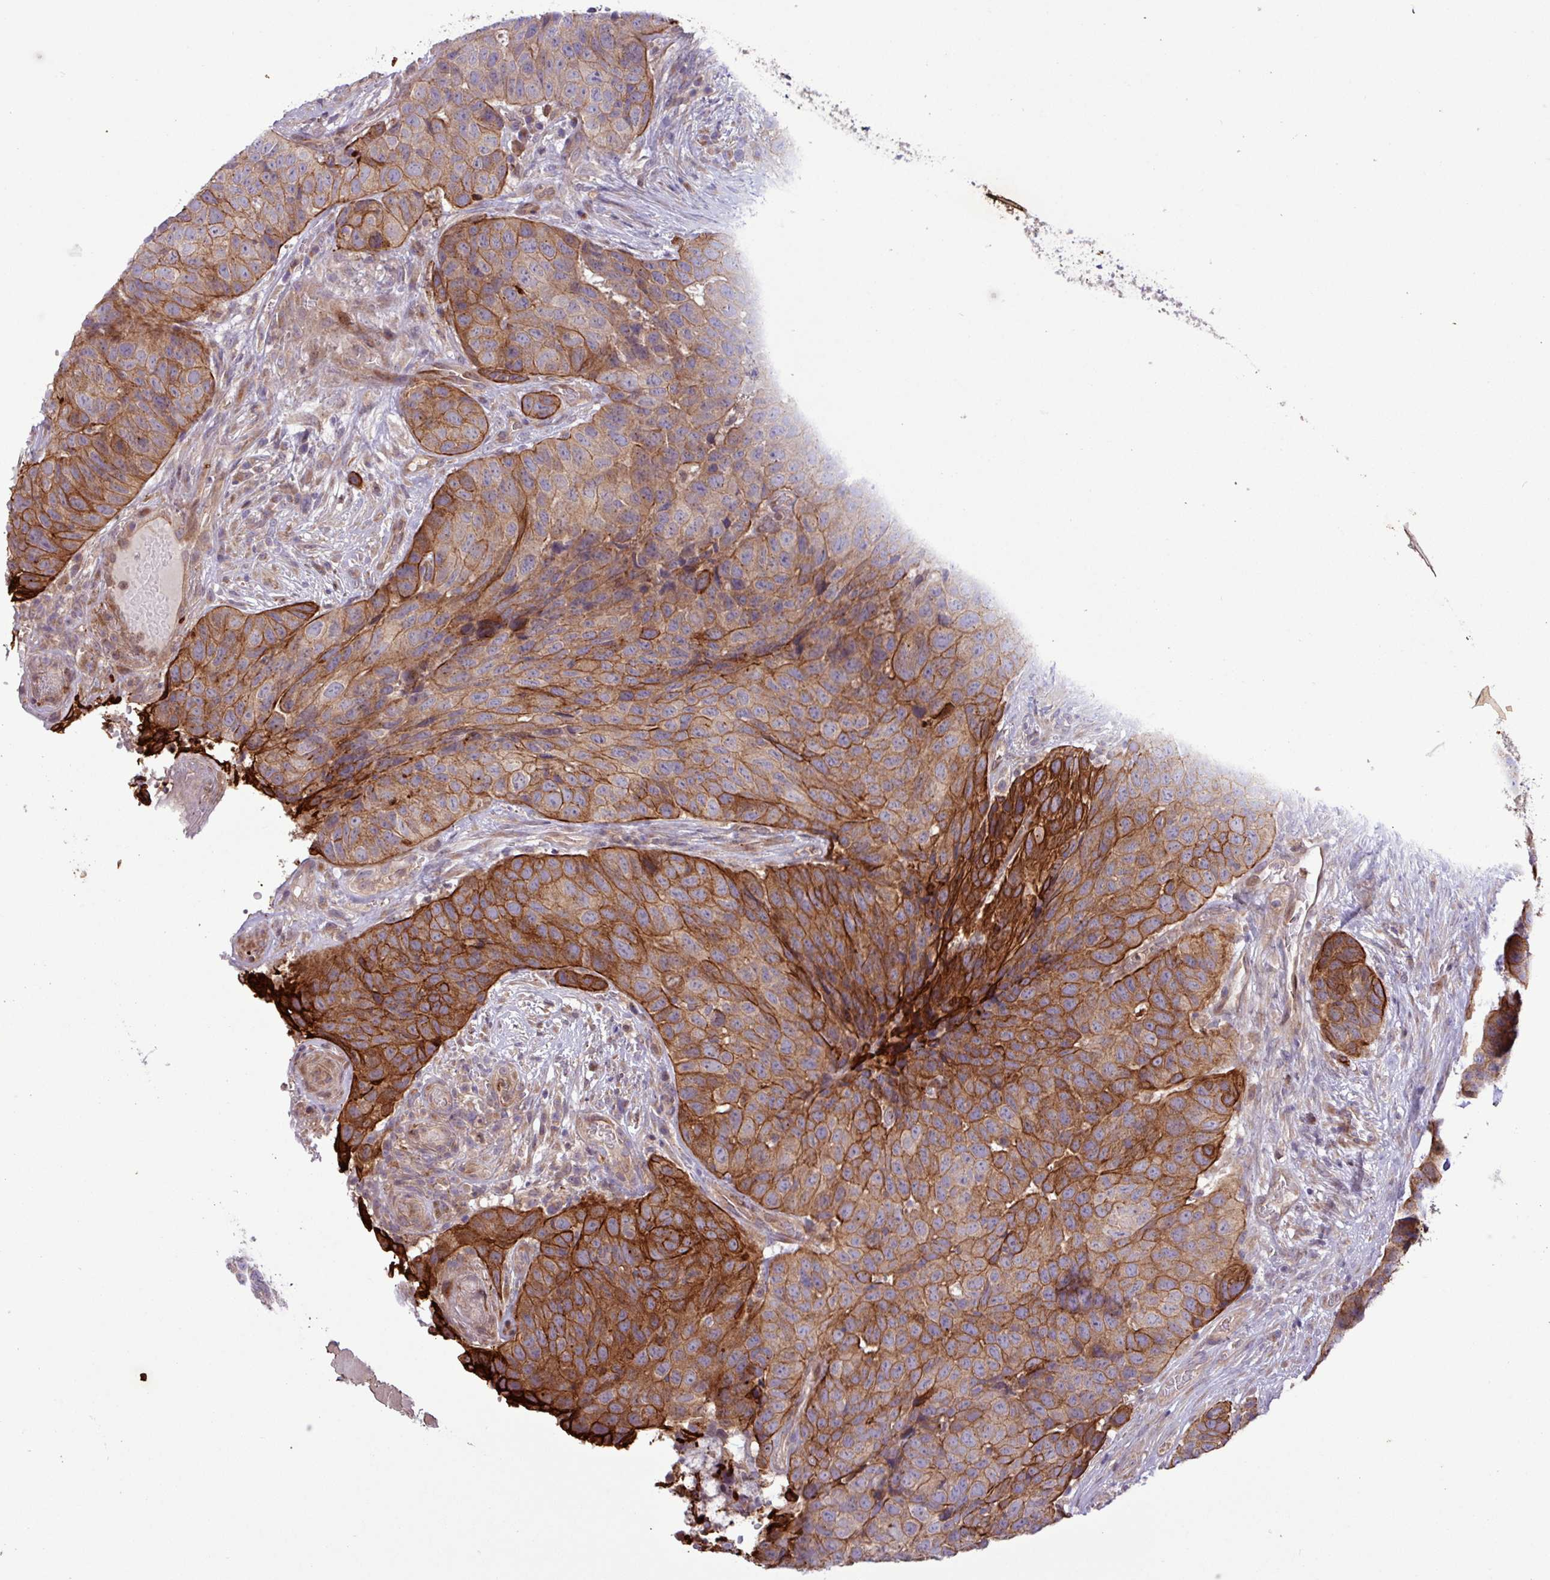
{"staining": {"intensity": "moderate", "quantity": ">75%", "location": "cytoplasmic/membranous"}, "tissue": "head and neck cancer", "cell_type": "Tumor cells", "image_type": "cancer", "snomed": [{"axis": "morphology", "description": "Squamous cell carcinoma, NOS"}, {"axis": "topography", "description": "Head-Neck"}], "caption": "High-magnification brightfield microscopy of head and neck squamous cell carcinoma stained with DAB (3,3'-diaminobenzidine) (brown) and counterstained with hematoxylin (blue). tumor cells exhibit moderate cytoplasmic/membranous expression is appreciated in approximately>75% of cells.", "gene": "CNTRL", "patient": {"sex": "male", "age": 66}}